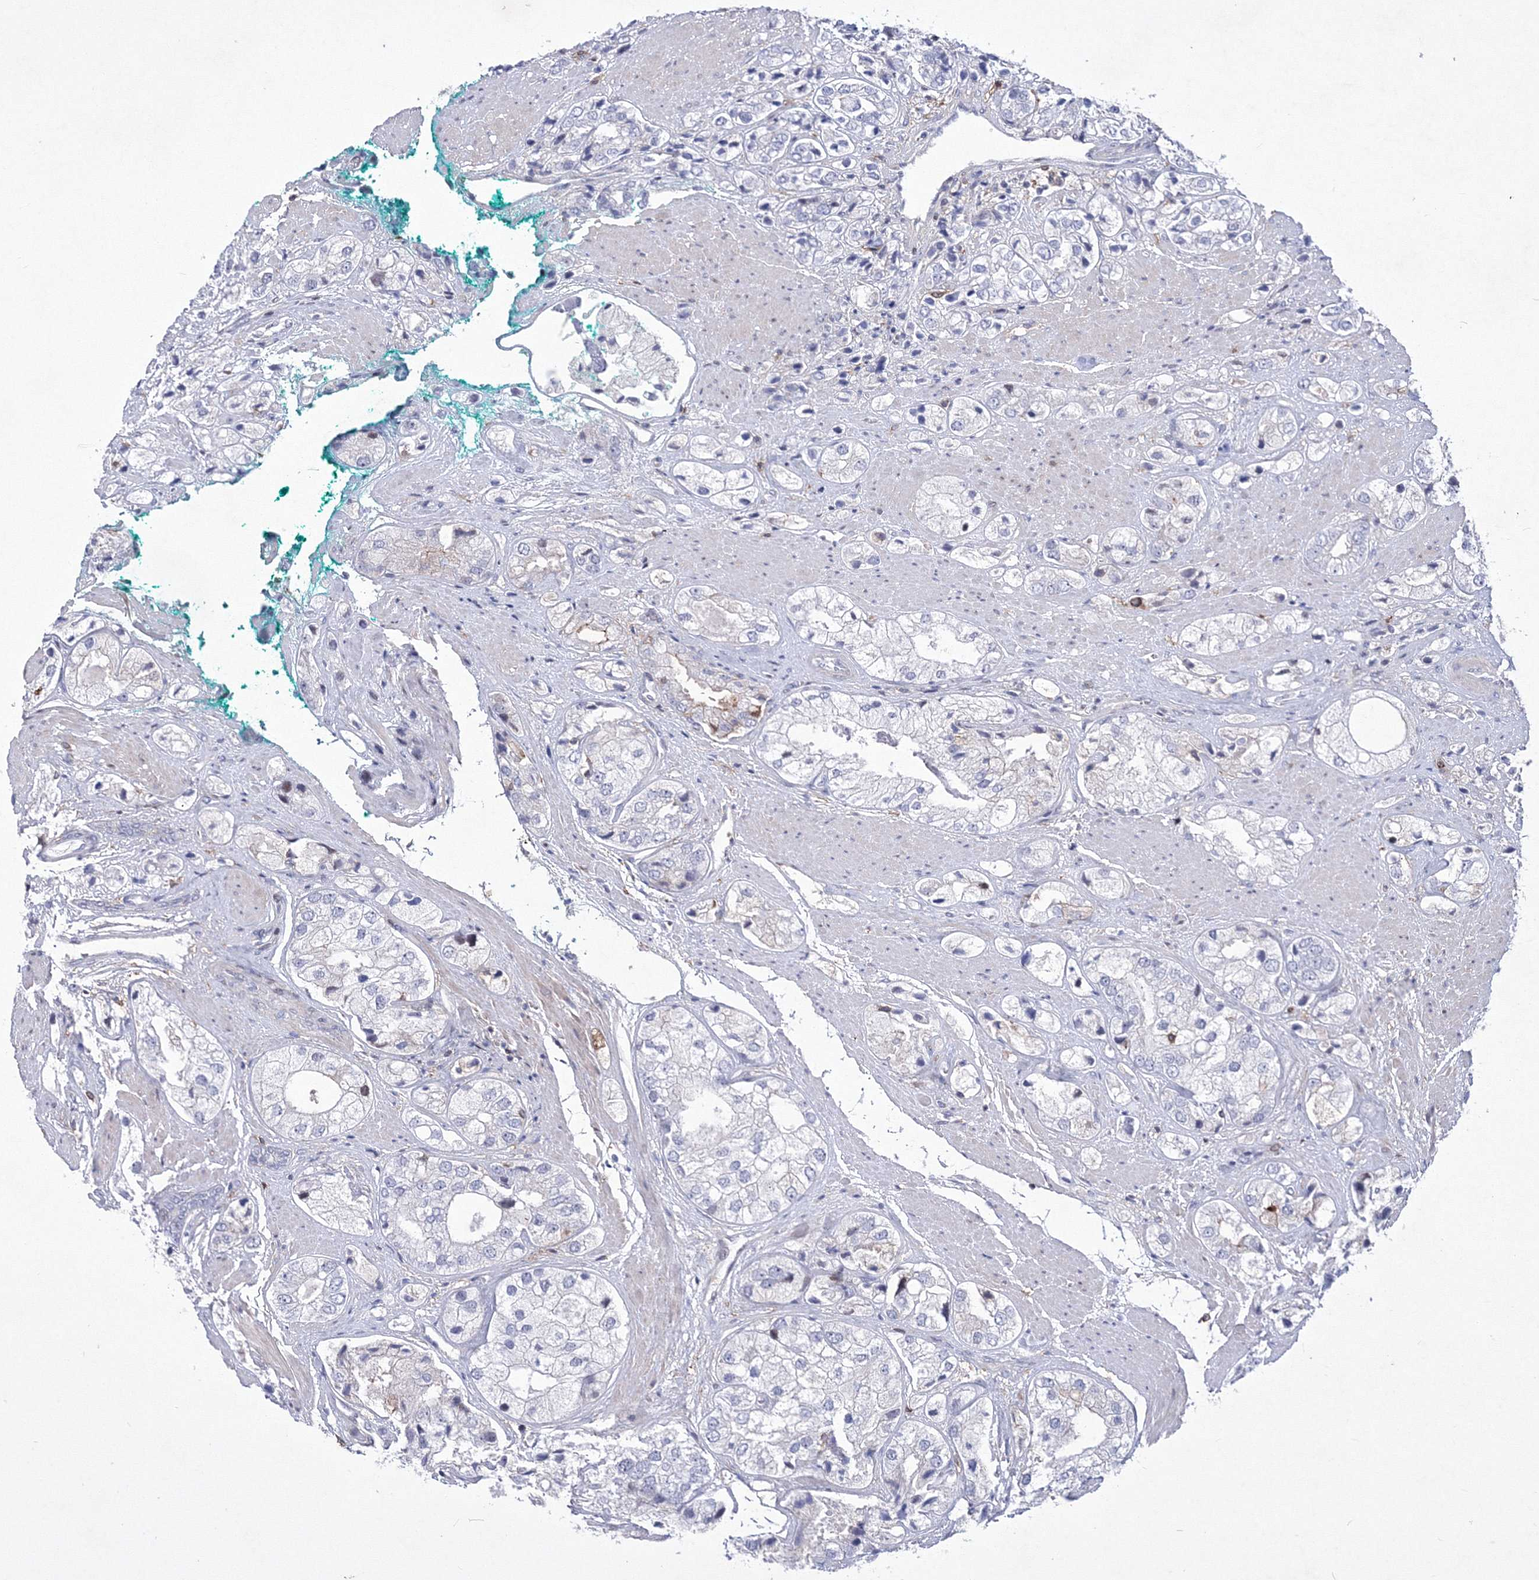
{"staining": {"intensity": "negative", "quantity": "none", "location": "none"}, "tissue": "prostate cancer", "cell_type": "Tumor cells", "image_type": "cancer", "snomed": [{"axis": "morphology", "description": "Adenocarcinoma, High grade"}, {"axis": "topography", "description": "Prostate"}], "caption": "An IHC image of adenocarcinoma (high-grade) (prostate) is shown. There is no staining in tumor cells of adenocarcinoma (high-grade) (prostate). Brightfield microscopy of immunohistochemistry (IHC) stained with DAB (brown) and hematoxylin (blue), captured at high magnification.", "gene": "RNPEPL1", "patient": {"sex": "male", "age": 50}}